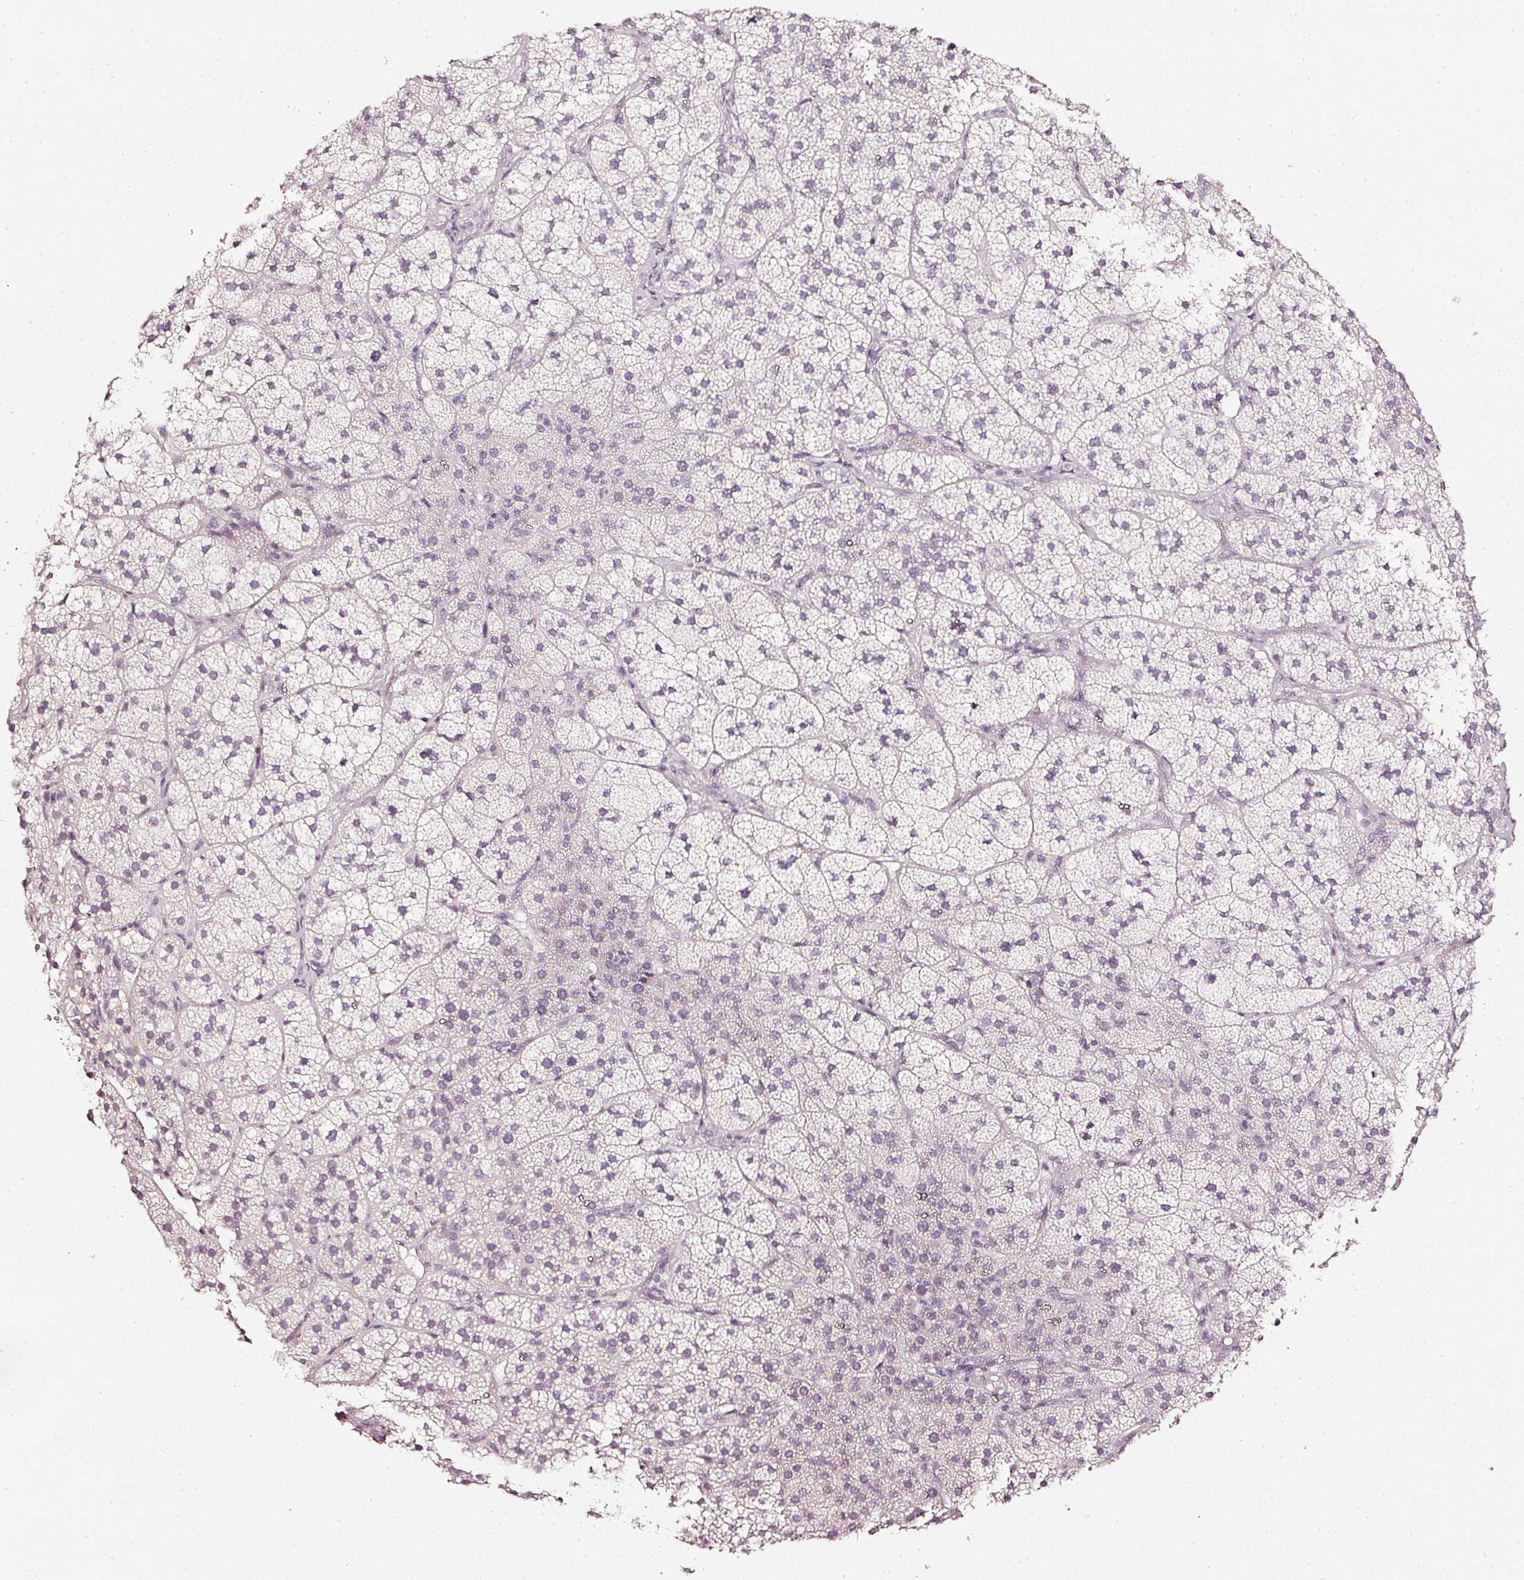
{"staining": {"intensity": "negative", "quantity": "none", "location": "none"}, "tissue": "adrenal gland", "cell_type": "Glandular cells", "image_type": "normal", "snomed": [{"axis": "morphology", "description": "Normal tissue, NOS"}, {"axis": "topography", "description": "Adrenal gland"}], "caption": "There is no significant positivity in glandular cells of adrenal gland. (Stains: DAB (3,3'-diaminobenzidine) immunohistochemistry with hematoxylin counter stain, Microscopy: brightfield microscopy at high magnification).", "gene": "CNP", "patient": {"sex": "female", "age": 58}}